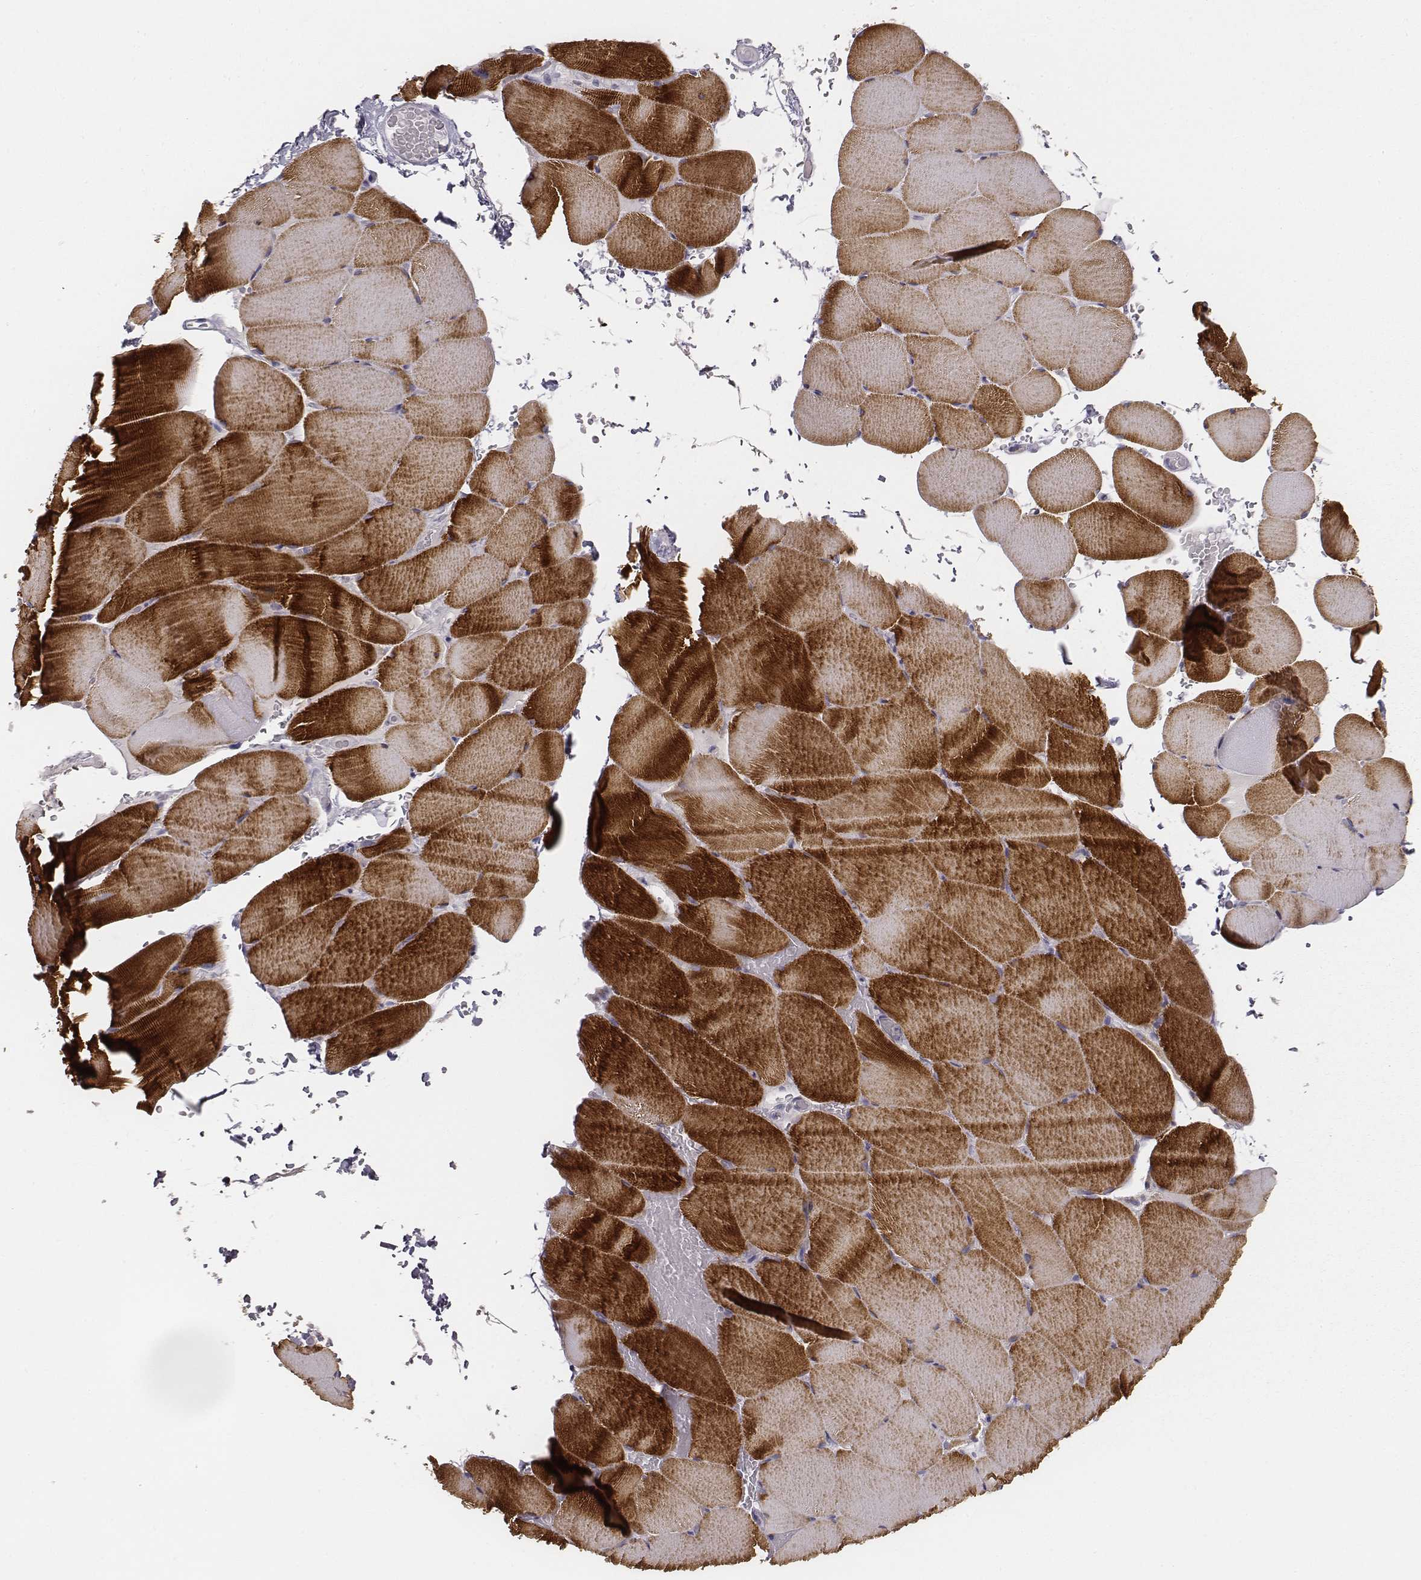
{"staining": {"intensity": "strong", "quantity": ">75%", "location": "cytoplasmic/membranous"}, "tissue": "skeletal muscle", "cell_type": "Myocytes", "image_type": "normal", "snomed": [{"axis": "morphology", "description": "Normal tissue, NOS"}, {"axis": "topography", "description": "Skeletal muscle"}], "caption": "Normal skeletal muscle reveals strong cytoplasmic/membranous staining in approximately >75% of myocytes The staining is performed using DAB brown chromogen to label protein expression. The nuclei are counter-stained blue using hematoxylin..", "gene": "MYH6", "patient": {"sex": "female", "age": 37}}